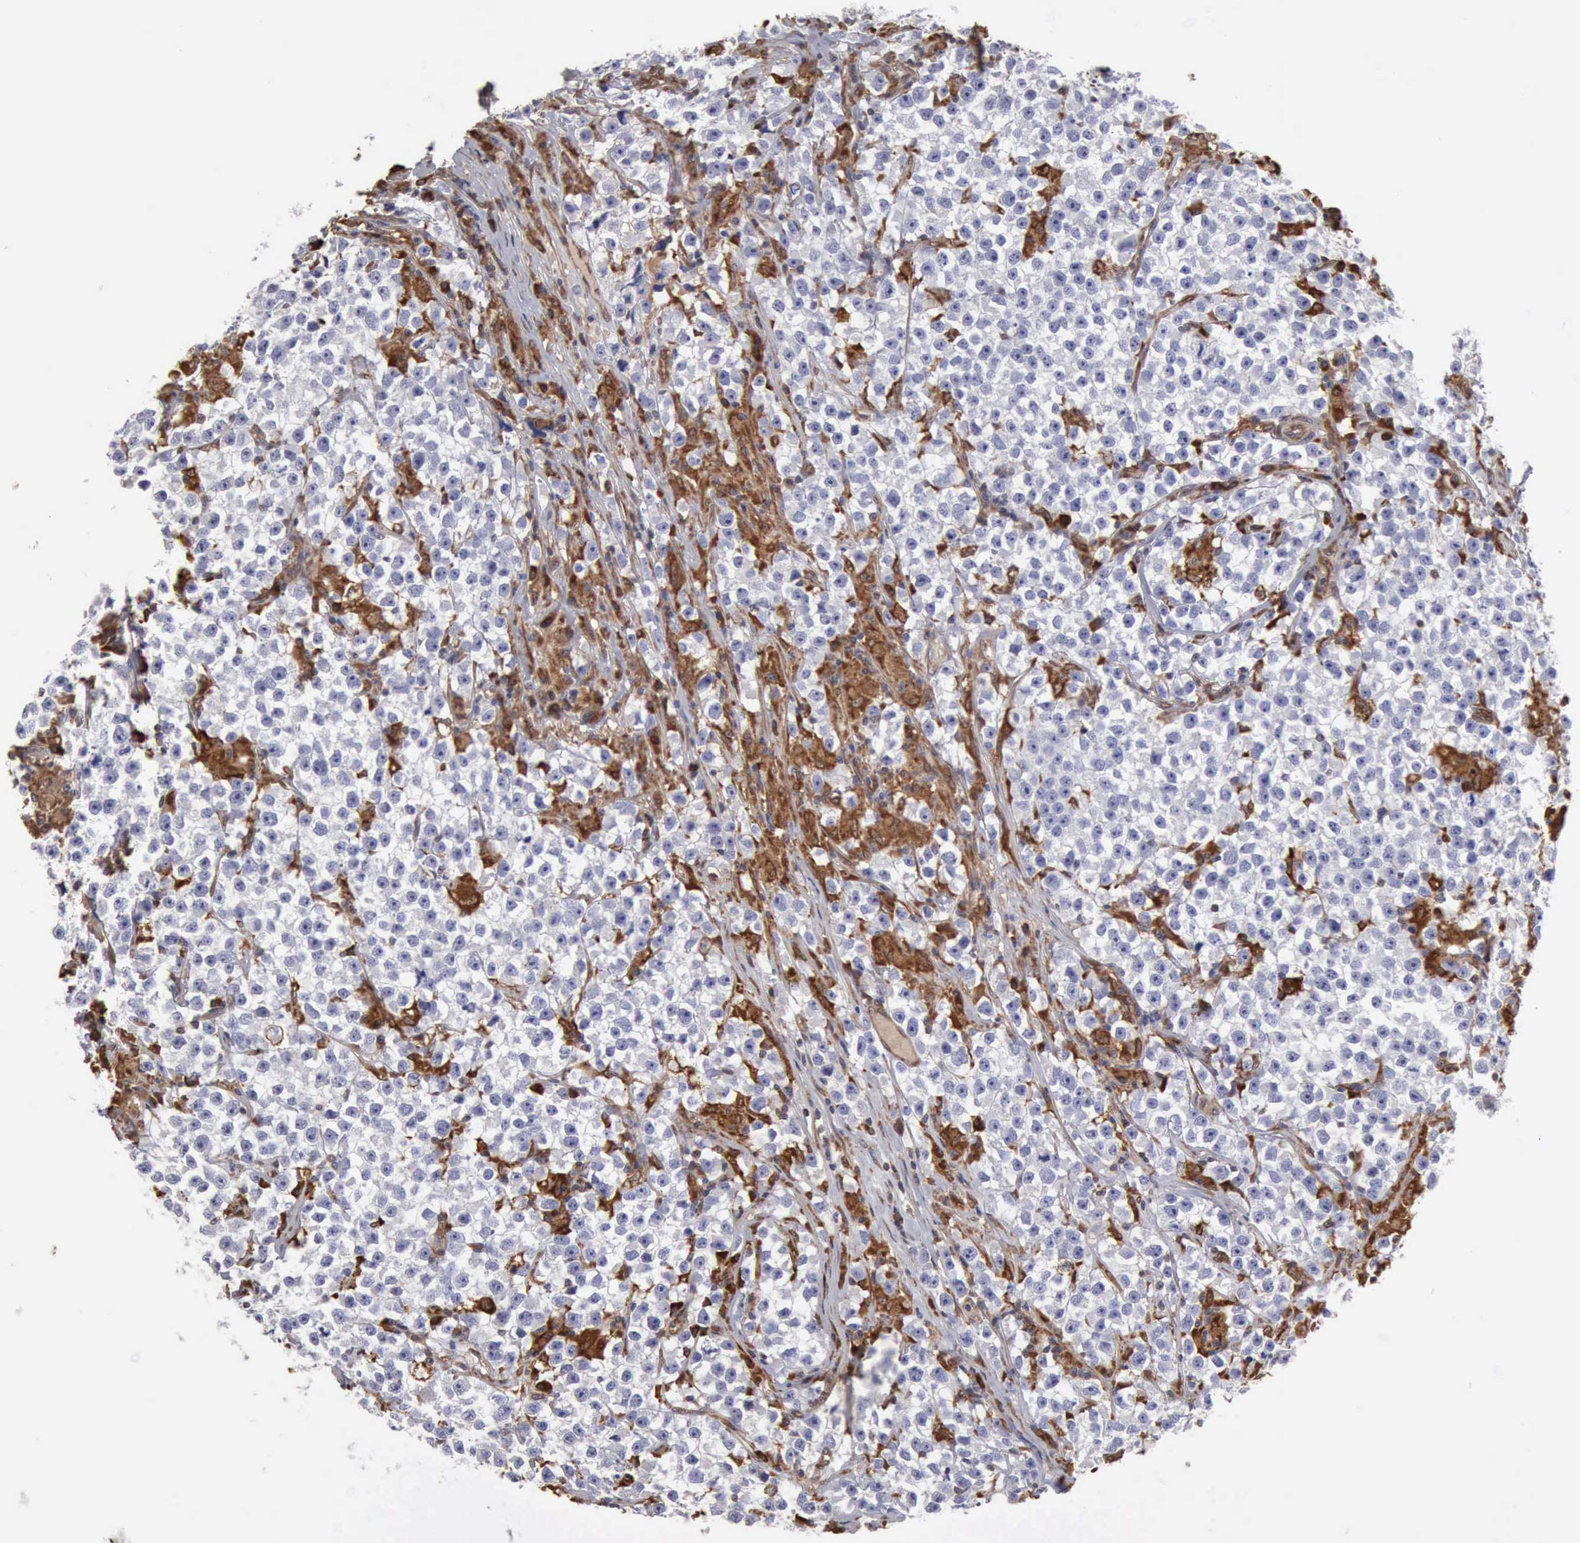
{"staining": {"intensity": "negative", "quantity": "none", "location": "none"}, "tissue": "testis cancer", "cell_type": "Tumor cells", "image_type": "cancer", "snomed": [{"axis": "morphology", "description": "Seminoma, NOS"}, {"axis": "topography", "description": "Testis"}], "caption": "Testis cancer (seminoma) was stained to show a protein in brown. There is no significant positivity in tumor cells.", "gene": "APOL2", "patient": {"sex": "male", "age": 33}}